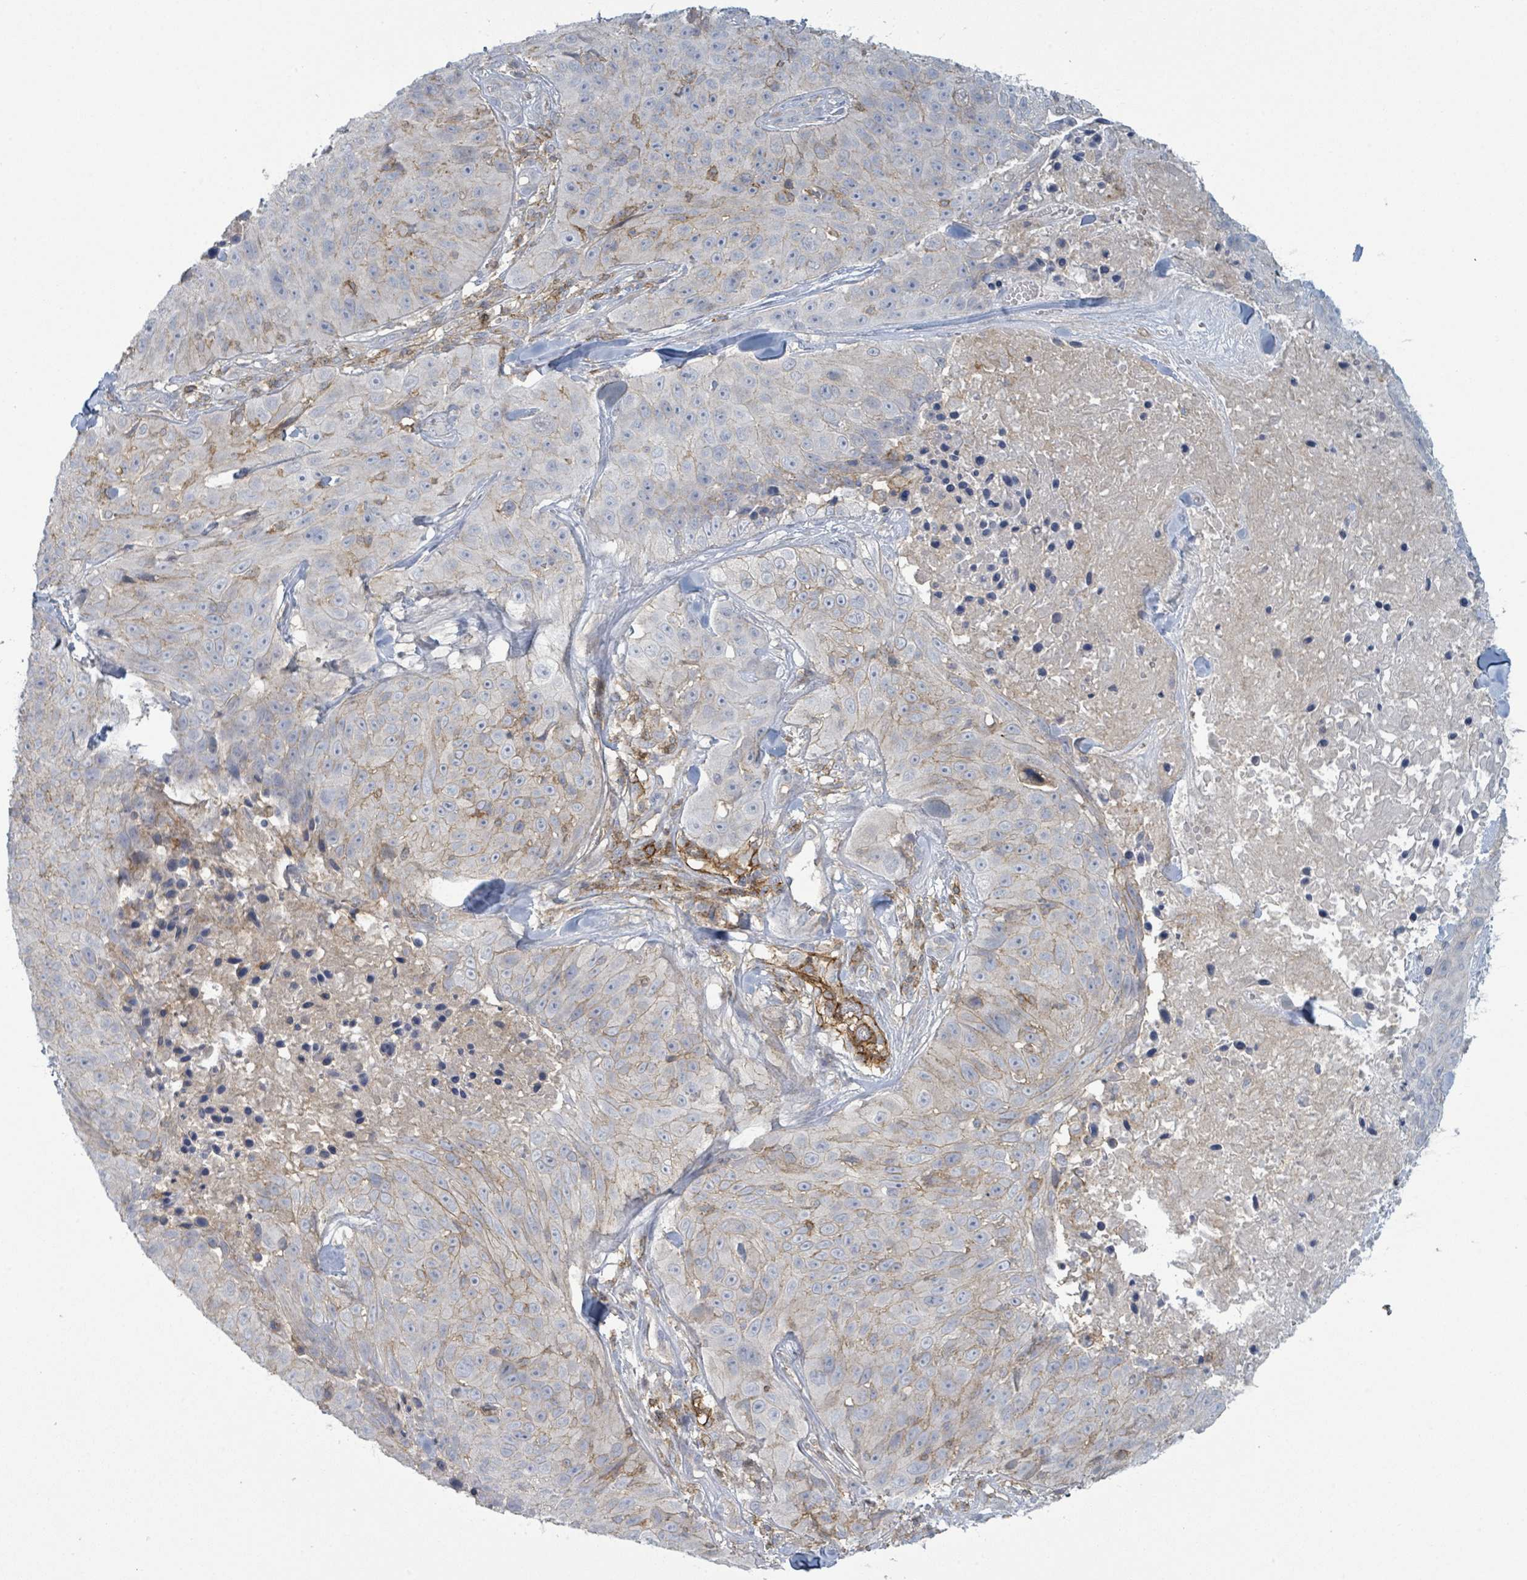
{"staining": {"intensity": "weak", "quantity": "<25%", "location": "cytoplasmic/membranous"}, "tissue": "skin cancer", "cell_type": "Tumor cells", "image_type": "cancer", "snomed": [{"axis": "morphology", "description": "Squamous cell carcinoma, NOS"}, {"axis": "topography", "description": "Skin"}], "caption": "Skin cancer (squamous cell carcinoma) was stained to show a protein in brown. There is no significant positivity in tumor cells.", "gene": "TNFRSF14", "patient": {"sex": "female", "age": 87}}